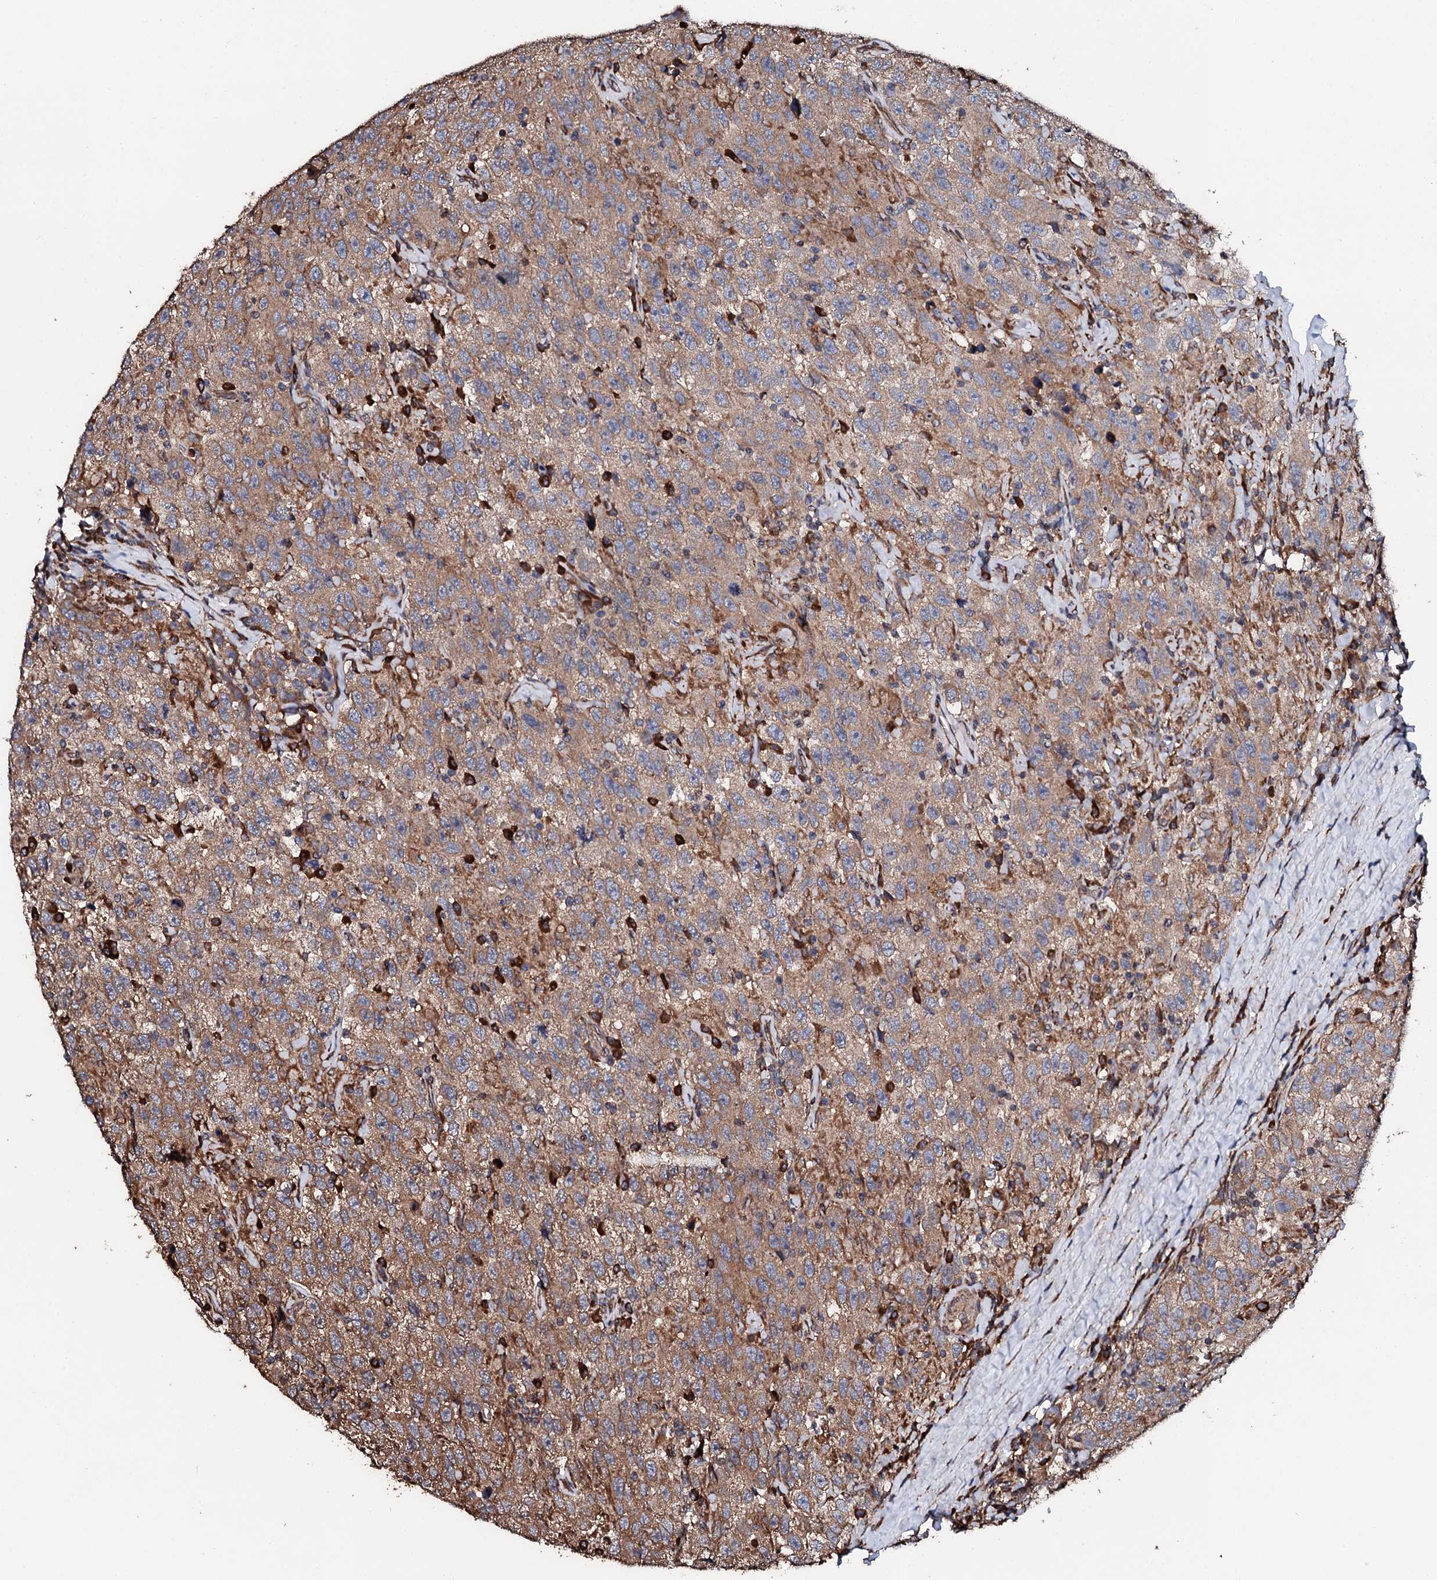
{"staining": {"intensity": "moderate", "quantity": ">75%", "location": "cytoplasmic/membranous"}, "tissue": "testis cancer", "cell_type": "Tumor cells", "image_type": "cancer", "snomed": [{"axis": "morphology", "description": "Seminoma, NOS"}, {"axis": "topography", "description": "Testis"}], "caption": "There is medium levels of moderate cytoplasmic/membranous staining in tumor cells of testis seminoma, as demonstrated by immunohistochemical staining (brown color).", "gene": "CKAP5", "patient": {"sex": "male", "age": 41}}